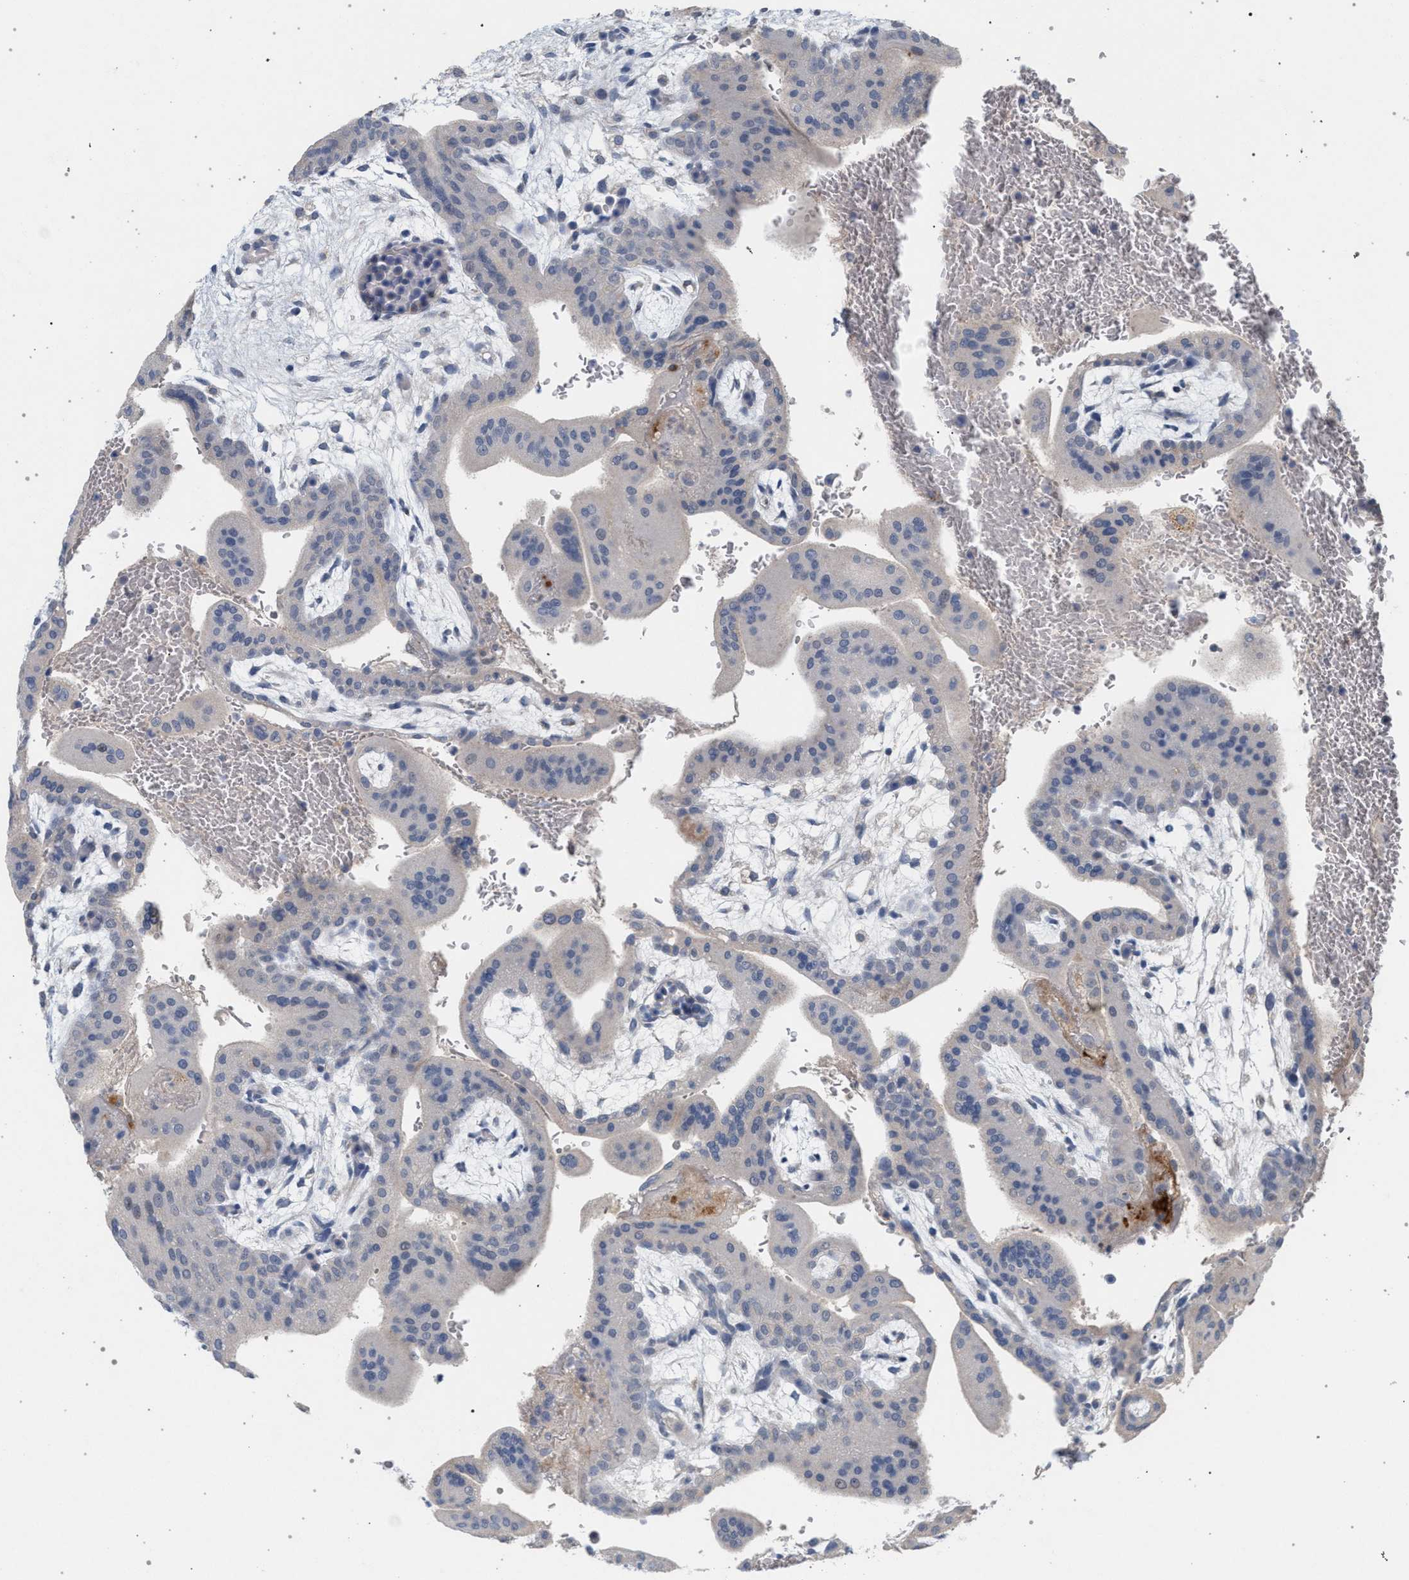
{"staining": {"intensity": "weak", "quantity": "25%-75%", "location": "cytoplasmic/membranous"}, "tissue": "placenta", "cell_type": "Decidual cells", "image_type": "normal", "snomed": [{"axis": "morphology", "description": "Normal tissue, NOS"}, {"axis": "topography", "description": "Placenta"}], "caption": "Immunohistochemistry (IHC) of normal human placenta exhibits low levels of weak cytoplasmic/membranous staining in about 25%-75% of decidual cells. Immunohistochemistry stains the protein of interest in brown and the nuclei are stained blue.", "gene": "MAMDC2", "patient": {"sex": "female", "age": 35}}